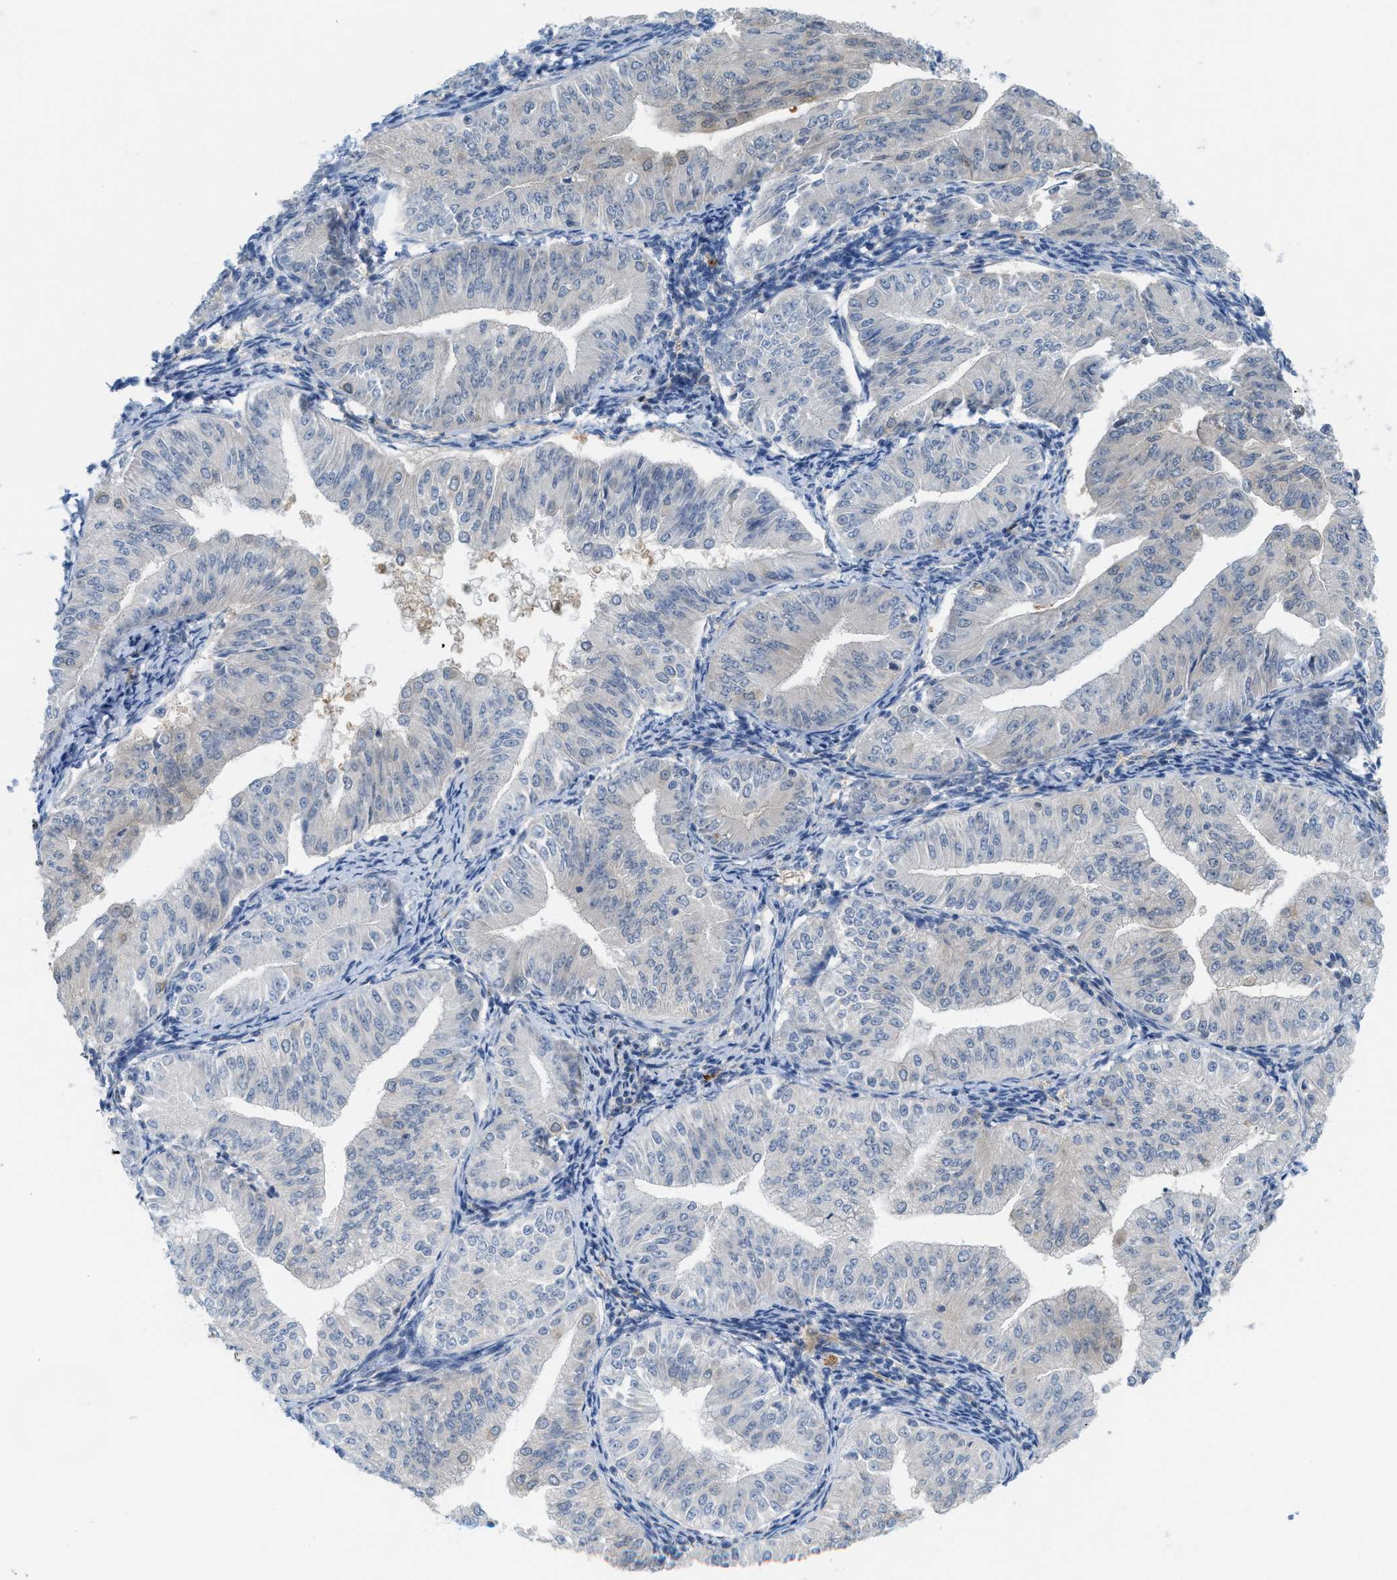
{"staining": {"intensity": "negative", "quantity": "none", "location": "none"}, "tissue": "endometrial cancer", "cell_type": "Tumor cells", "image_type": "cancer", "snomed": [{"axis": "morphology", "description": "Normal tissue, NOS"}, {"axis": "morphology", "description": "Adenocarcinoma, NOS"}, {"axis": "topography", "description": "Endometrium"}], "caption": "An IHC micrograph of endometrial cancer is shown. There is no staining in tumor cells of endometrial cancer.", "gene": "CSTB", "patient": {"sex": "female", "age": 53}}